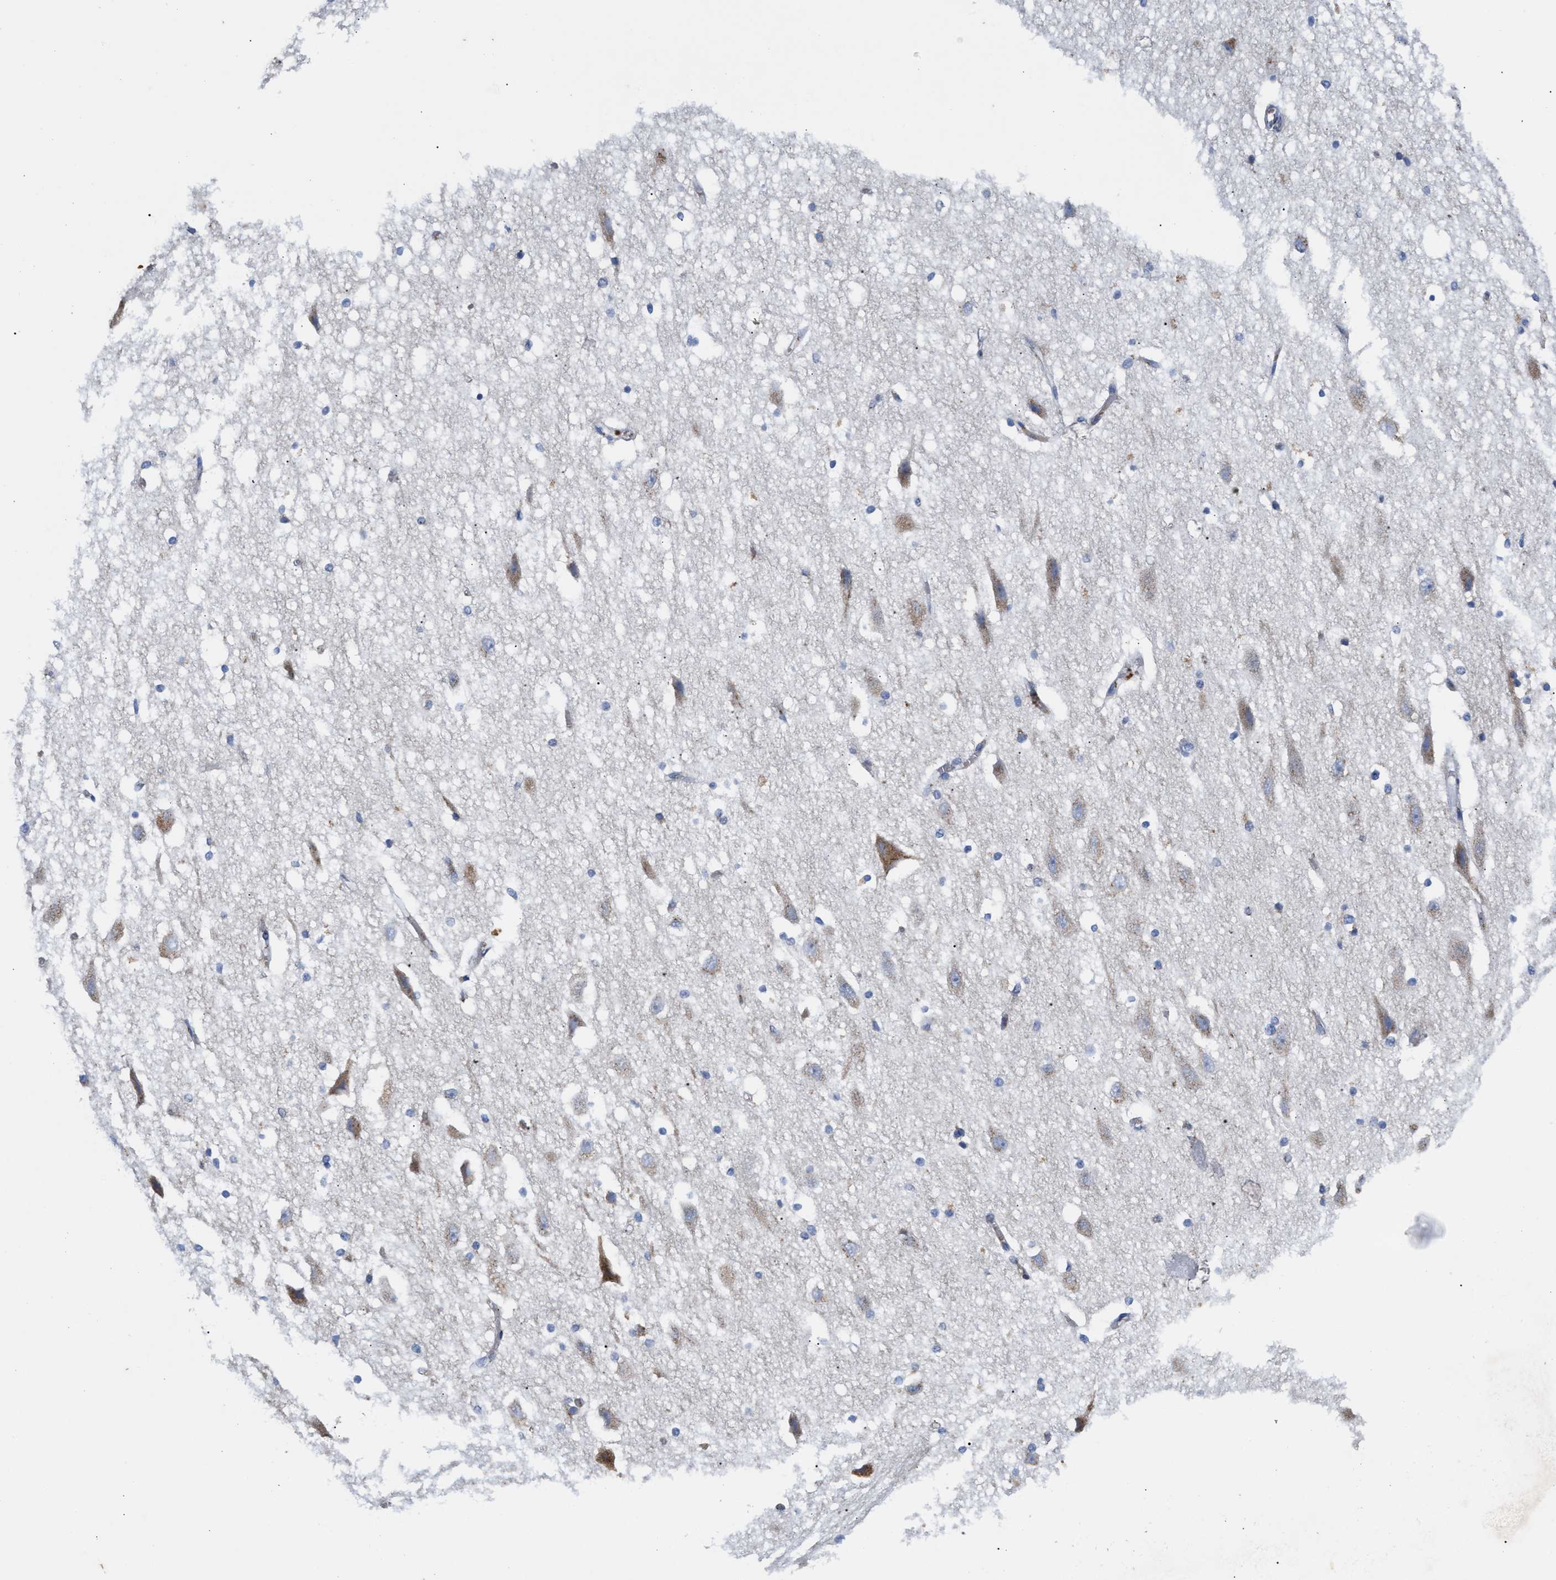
{"staining": {"intensity": "moderate", "quantity": "<25%", "location": "cytoplasmic/membranous"}, "tissue": "hippocampus", "cell_type": "Glial cells", "image_type": "normal", "snomed": [{"axis": "morphology", "description": "Normal tissue, NOS"}, {"axis": "topography", "description": "Hippocampus"}], "caption": "Protein expression analysis of normal hippocampus shows moderate cytoplasmic/membranous staining in about <25% of glial cells. (DAB (3,3'-diaminobenzidine) = brown stain, brightfield microscopy at high magnification).", "gene": "CCL2", "patient": {"sex": "female", "age": 19}}